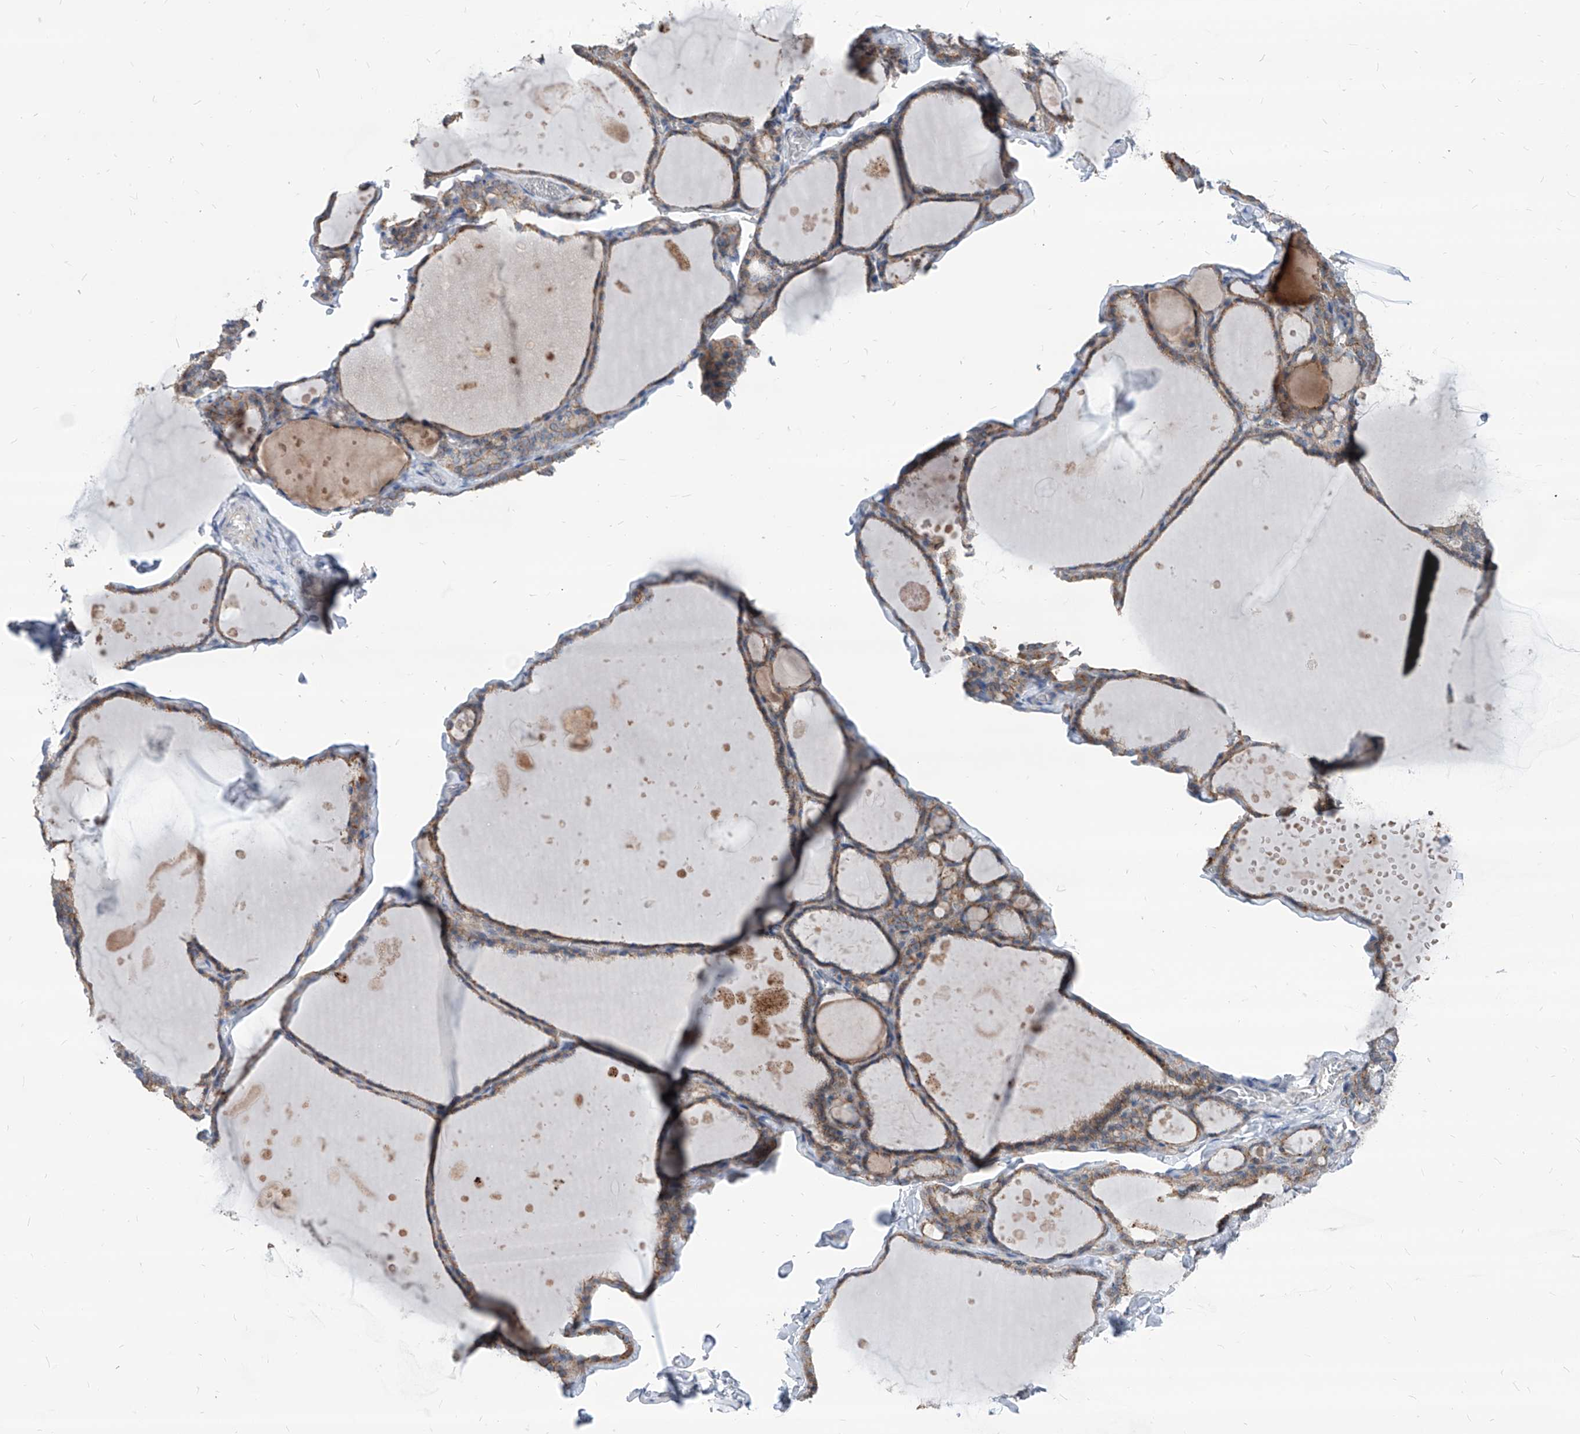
{"staining": {"intensity": "moderate", "quantity": ">75%", "location": "cytoplasmic/membranous"}, "tissue": "thyroid gland", "cell_type": "Glandular cells", "image_type": "normal", "snomed": [{"axis": "morphology", "description": "Normal tissue, NOS"}, {"axis": "topography", "description": "Thyroid gland"}], "caption": "Immunohistochemical staining of benign thyroid gland exhibits moderate cytoplasmic/membranous protein expression in approximately >75% of glandular cells.", "gene": "AGPS", "patient": {"sex": "male", "age": 56}}